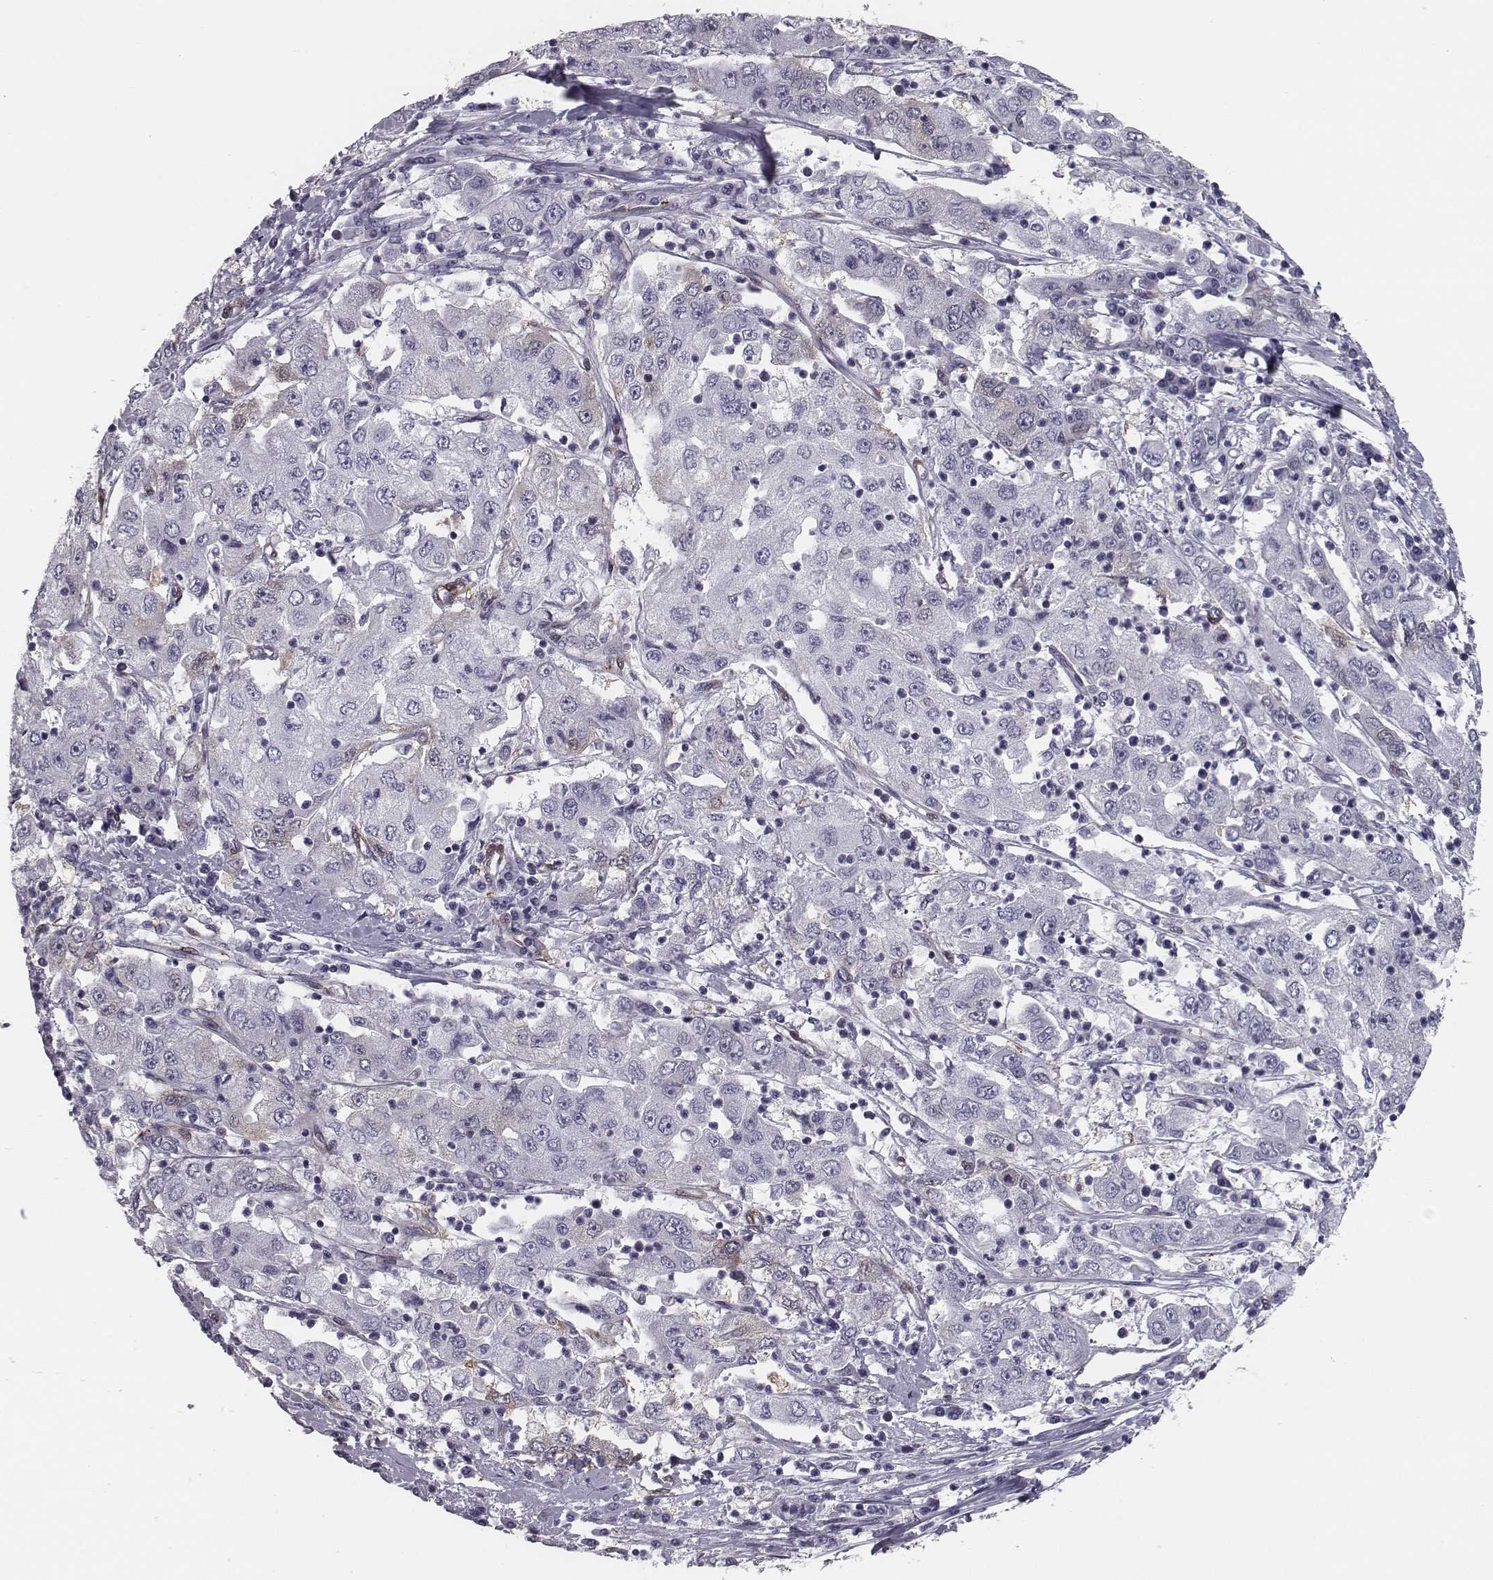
{"staining": {"intensity": "negative", "quantity": "none", "location": "none"}, "tissue": "cervical cancer", "cell_type": "Tumor cells", "image_type": "cancer", "snomed": [{"axis": "morphology", "description": "Squamous cell carcinoma, NOS"}, {"axis": "topography", "description": "Cervix"}], "caption": "There is no significant staining in tumor cells of cervical squamous cell carcinoma.", "gene": "ISYNA1", "patient": {"sex": "female", "age": 36}}